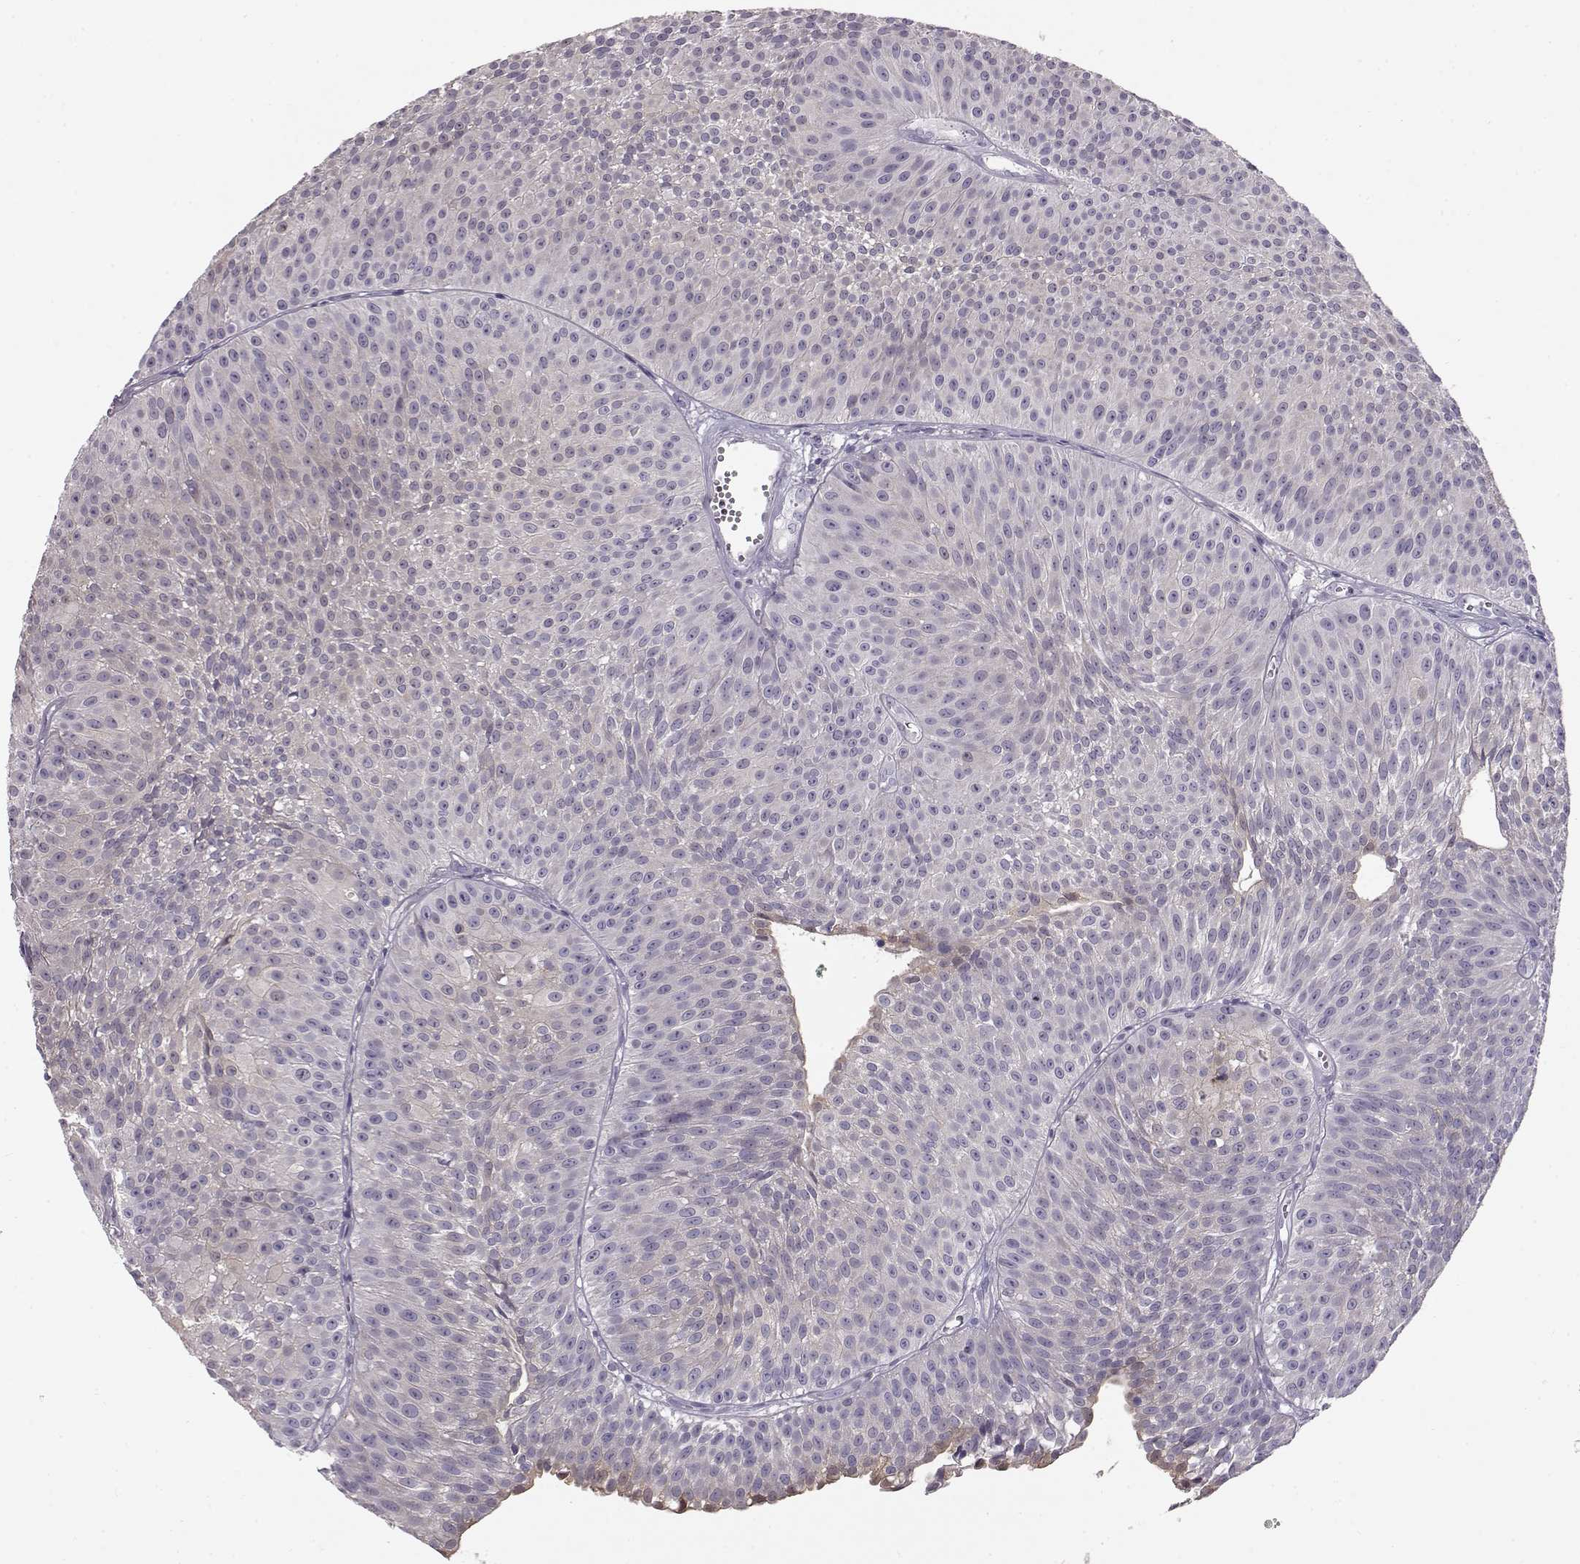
{"staining": {"intensity": "negative", "quantity": "none", "location": "none"}, "tissue": "urothelial cancer", "cell_type": "Tumor cells", "image_type": "cancer", "snomed": [{"axis": "morphology", "description": "Urothelial carcinoma, Low grade"}, {"axis": "topography", "description": "Urinary bladder"}], "caption": "Urothelial carcinoma (low-grade) was stained to show a protein in brown. There is no significant staining in tumor cells.", "gene": "GRK1", "patient": {"sex": "male", "age": 63}}